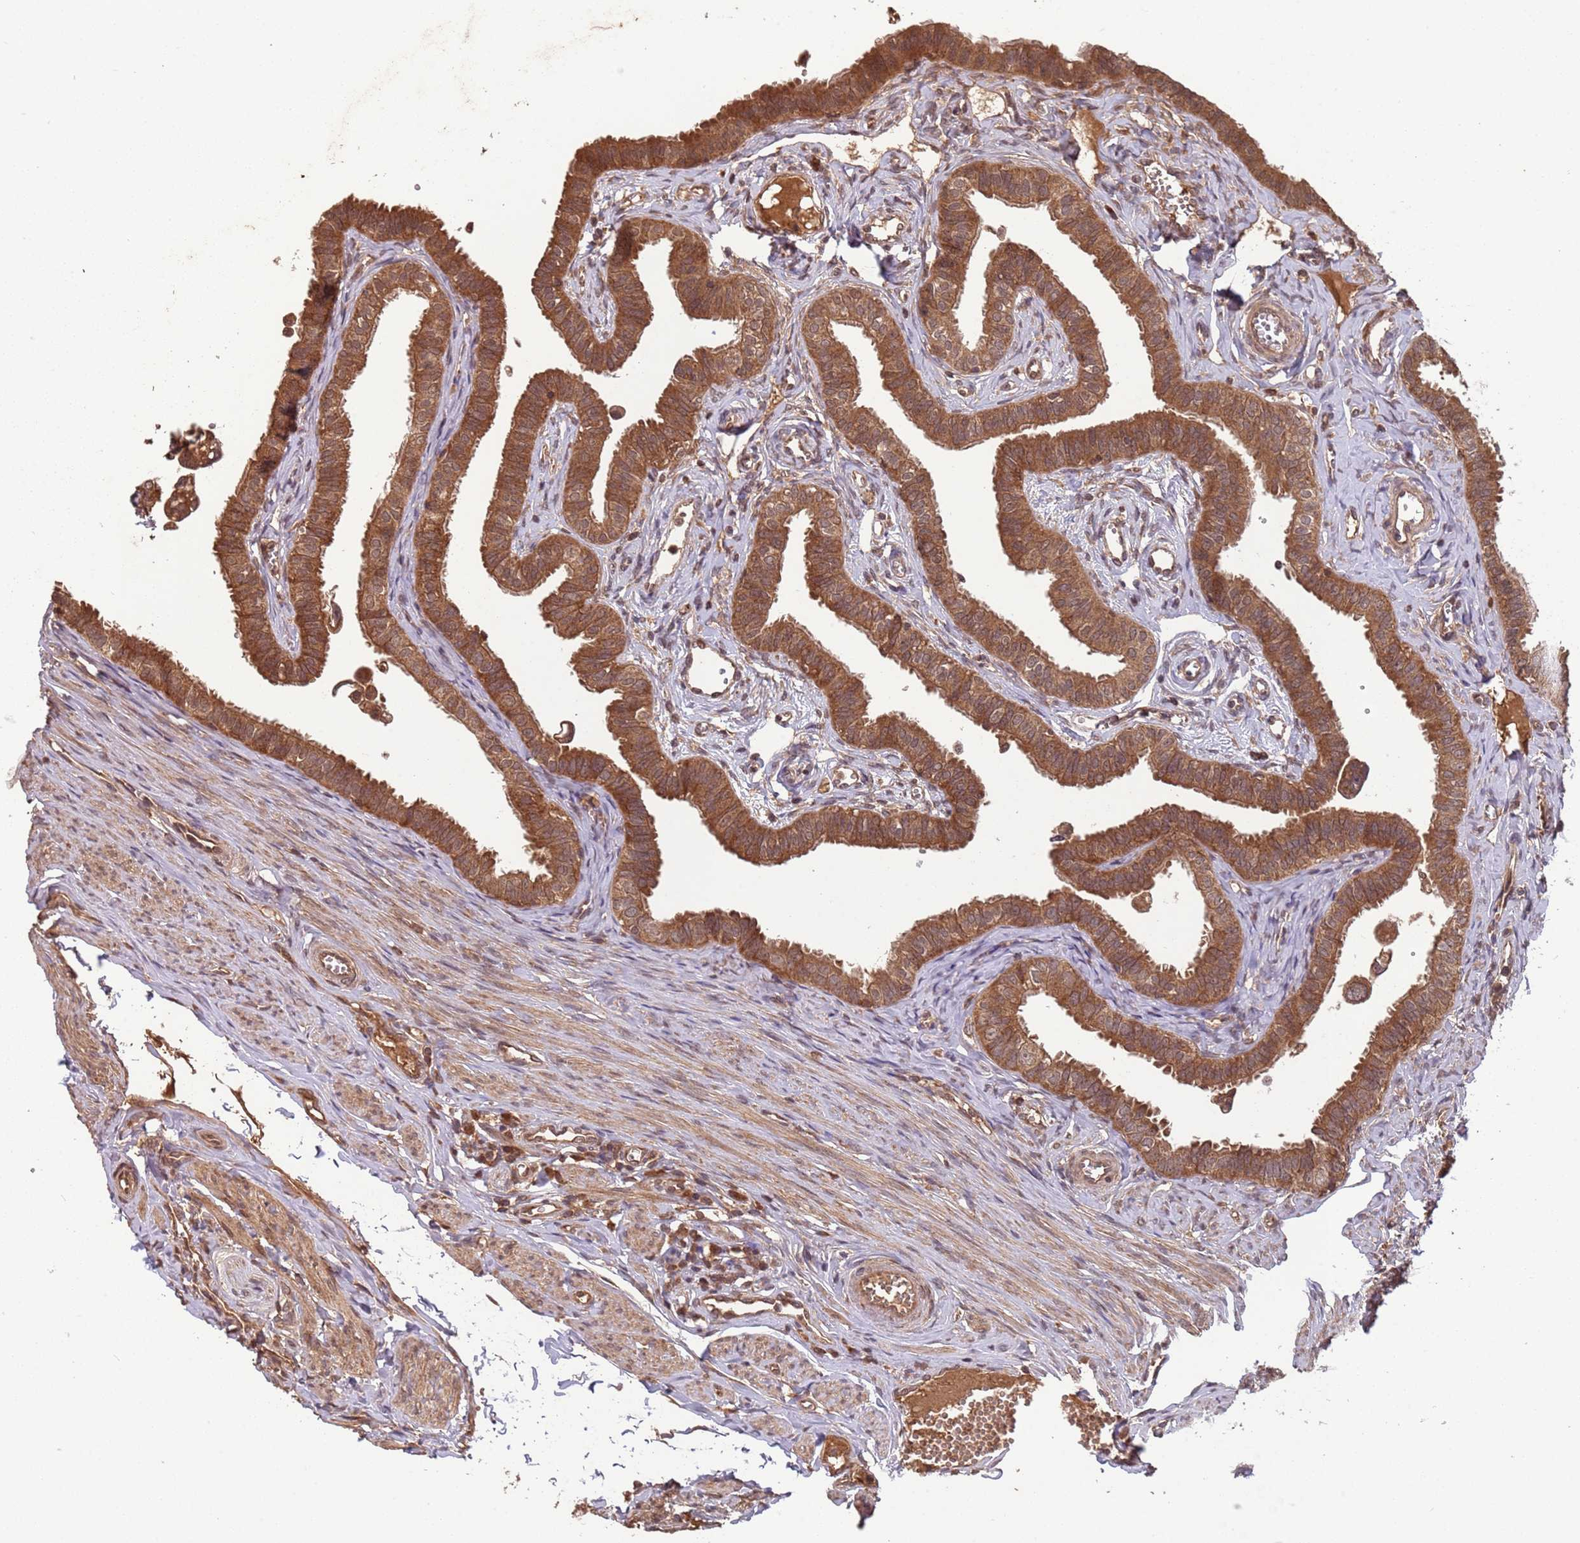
{"staining": {"intensity": "moderate", "quantity": ">75%", "location": "cytoplasmic/membranous"}, "tissue": "fallopian tube", "cell_type": "Glandular cells", "image_type": "normal", "snomed": [{"axis": "morphology", "description": "Normal tissue, NOS"}, {"axis": "morphology", "description": "Carcinoma, NOS"}, {"axis": "topography", "description": "Fallopian tube"}, {"axis": "topography", "description": "Ovary"}], "caption": "DAB (3,3'-diaminobenzidine) immunohistochemical staining of normal fallopian tube displays moderate cytoplasmic/membranous protein expression in about >75% of glandular cells.", "gene": "ERI1", "patient": {"sex": "female", "age": 59}}